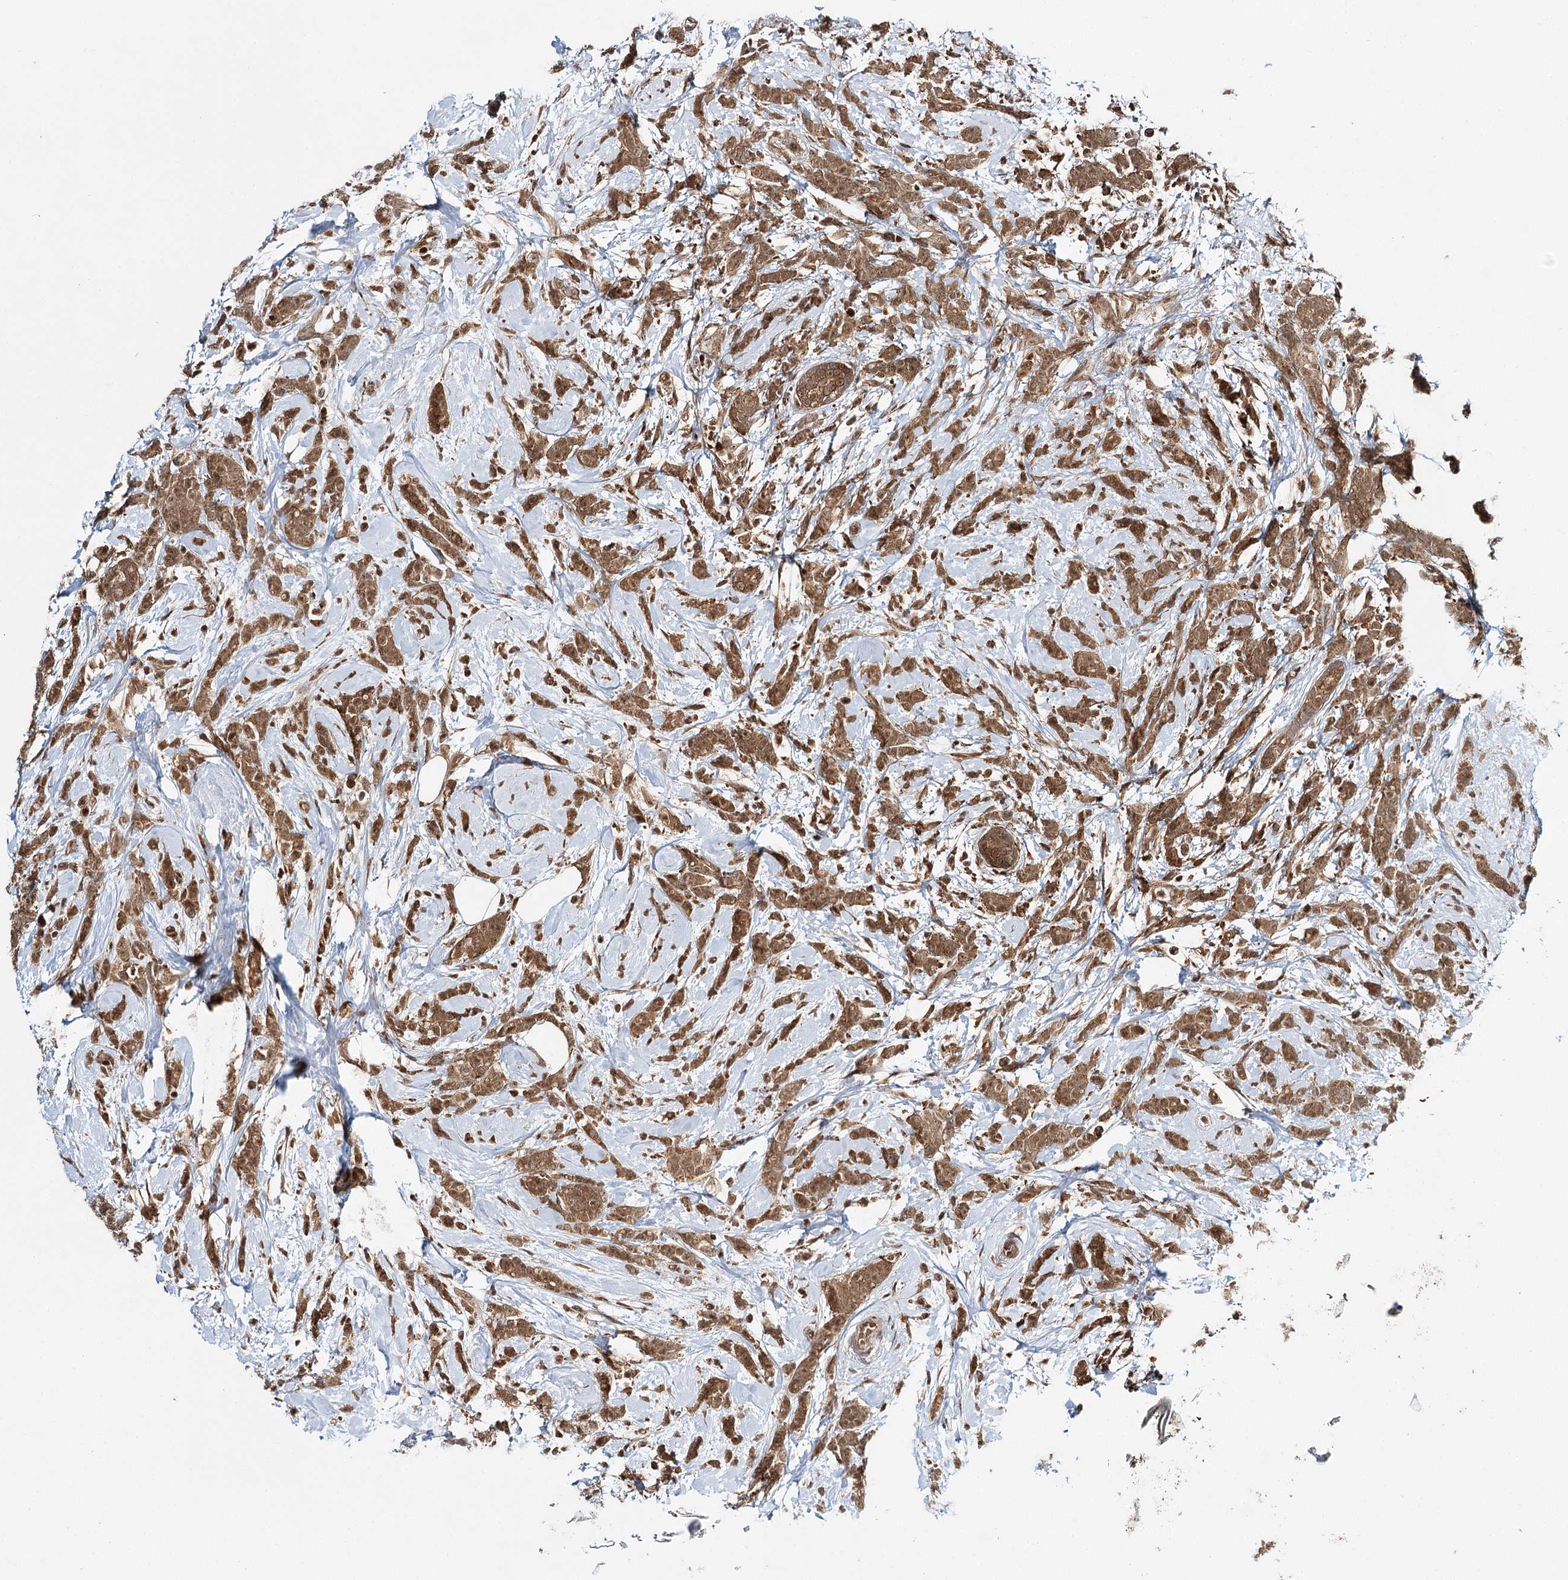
{"staining": {"intensity": "moderate", "quantity": ">75%", "location": "cytoplasmic/membranous,nuclear"}, "tissue": "breast cancer", "cell_type": "Tumor cells", "image_type": "cancer", "snomed": [{"axis": "morphology", "description": "Lobular carcinoma"}, {"axis": "topography", "description": "Breast"}], "caption": "Human breast lobular carcinoma stained for a protein (brown) displays moderate cytoplasmic/membranous and nuclear positive positivity in about >75% of tumor cells.", "gene": "N6AMT1", "patient": {"sex": "female", "age": 58}}